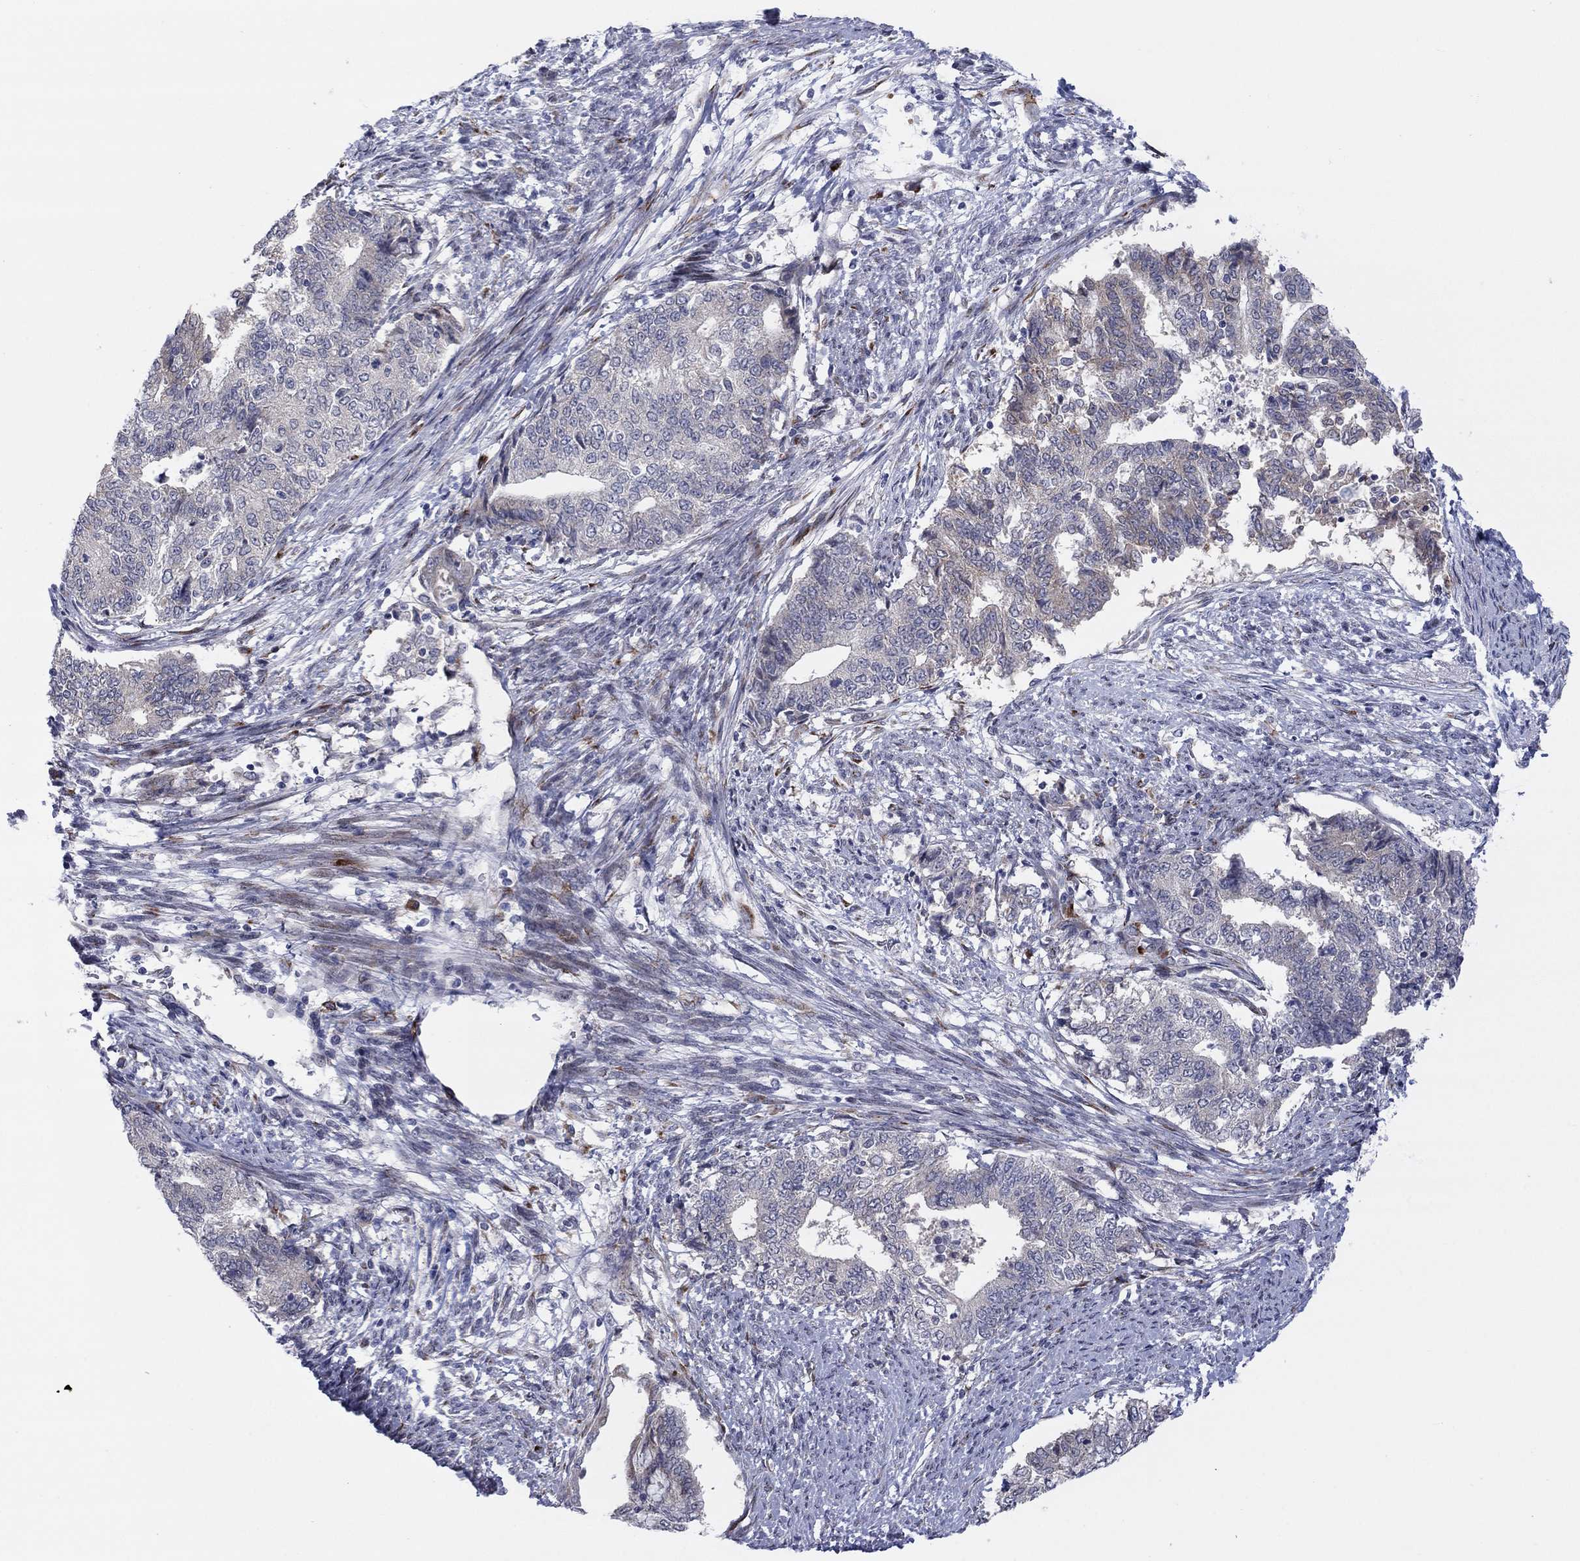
{"staining": {"intensity": "weak", "quantity": "<25%", "location": "cytoplasmic/membranous"}, "tissue": "endometrial cancer", "cell_type": "Tumor cells", "image_type": "cancer", "snomed": [{"axis": "morphology", "description": "Adenocarcinoma, NOS"}, {"axis": "topography", "description": "Endometrium"}], "caption": "This is an IHC photomicrograph of endometrial adenocarcinoma. There is no staining in tumor cells.", "gene": "TTC21B", "patient": {"sex": "female", "age": 65}}